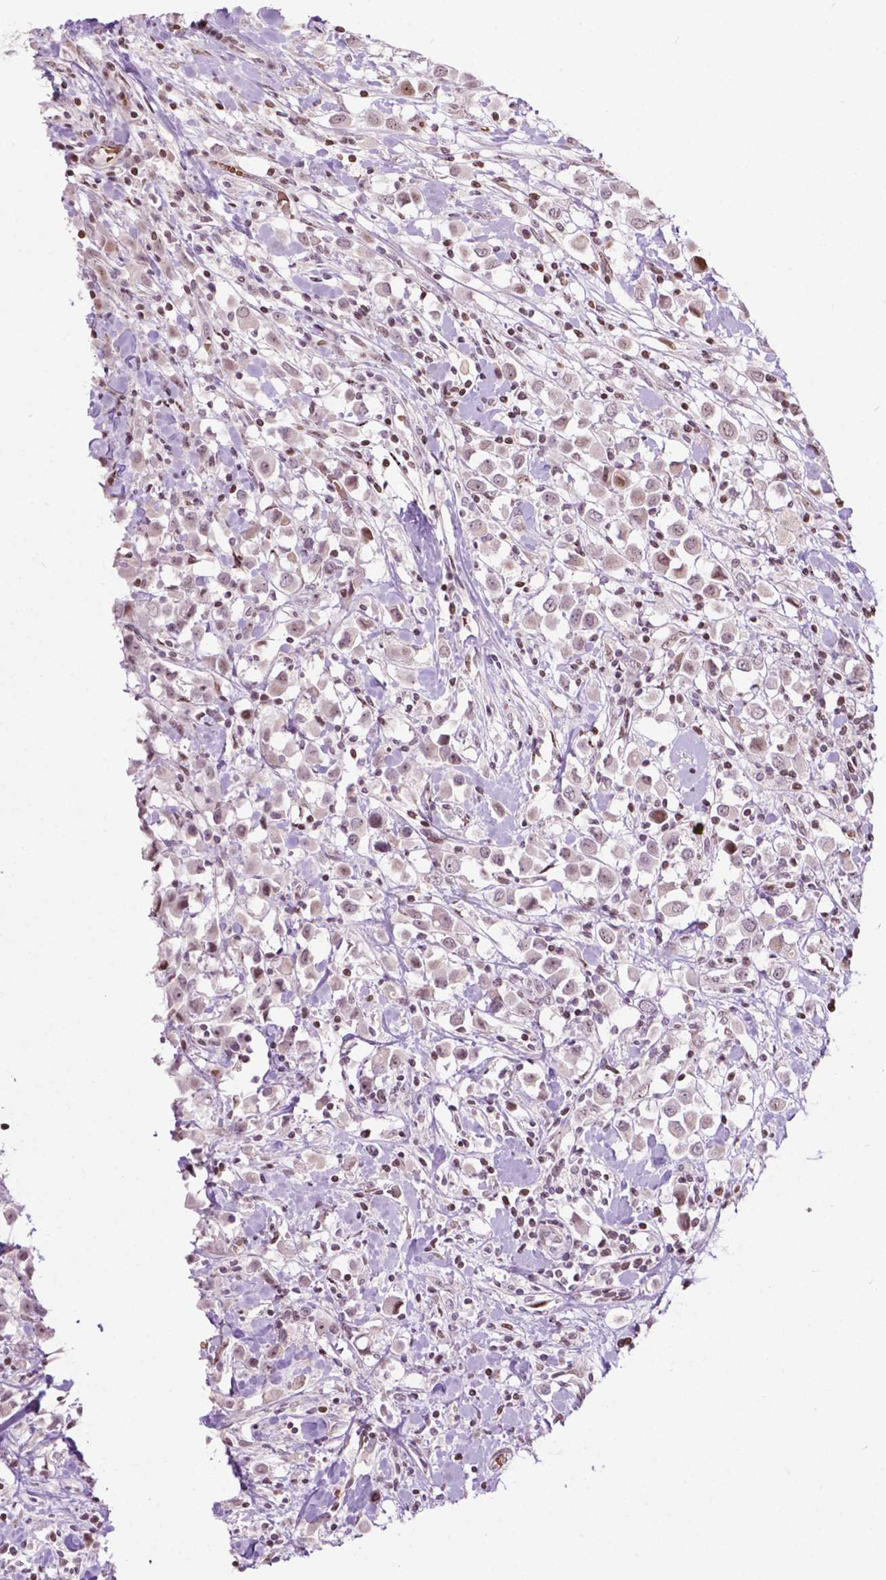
{"staining": {"intensity": "negative", "quantity": "none", "location": "none"}, "tissue": "breast cancer", "cell_type": "Tumor cells", "image_type": "cancer", "snomed": [{"axis": "morphology", "description": "Duct carcinoma"}, {"axis": "topography", "description": "Breast"}], "caption": "Protein analysis of breast cancer (intraductal carcinoma) displays no significant positivity in tumor cells.", "gene": "PTPN18", "patient": {"sex": "female", "age": 61}}